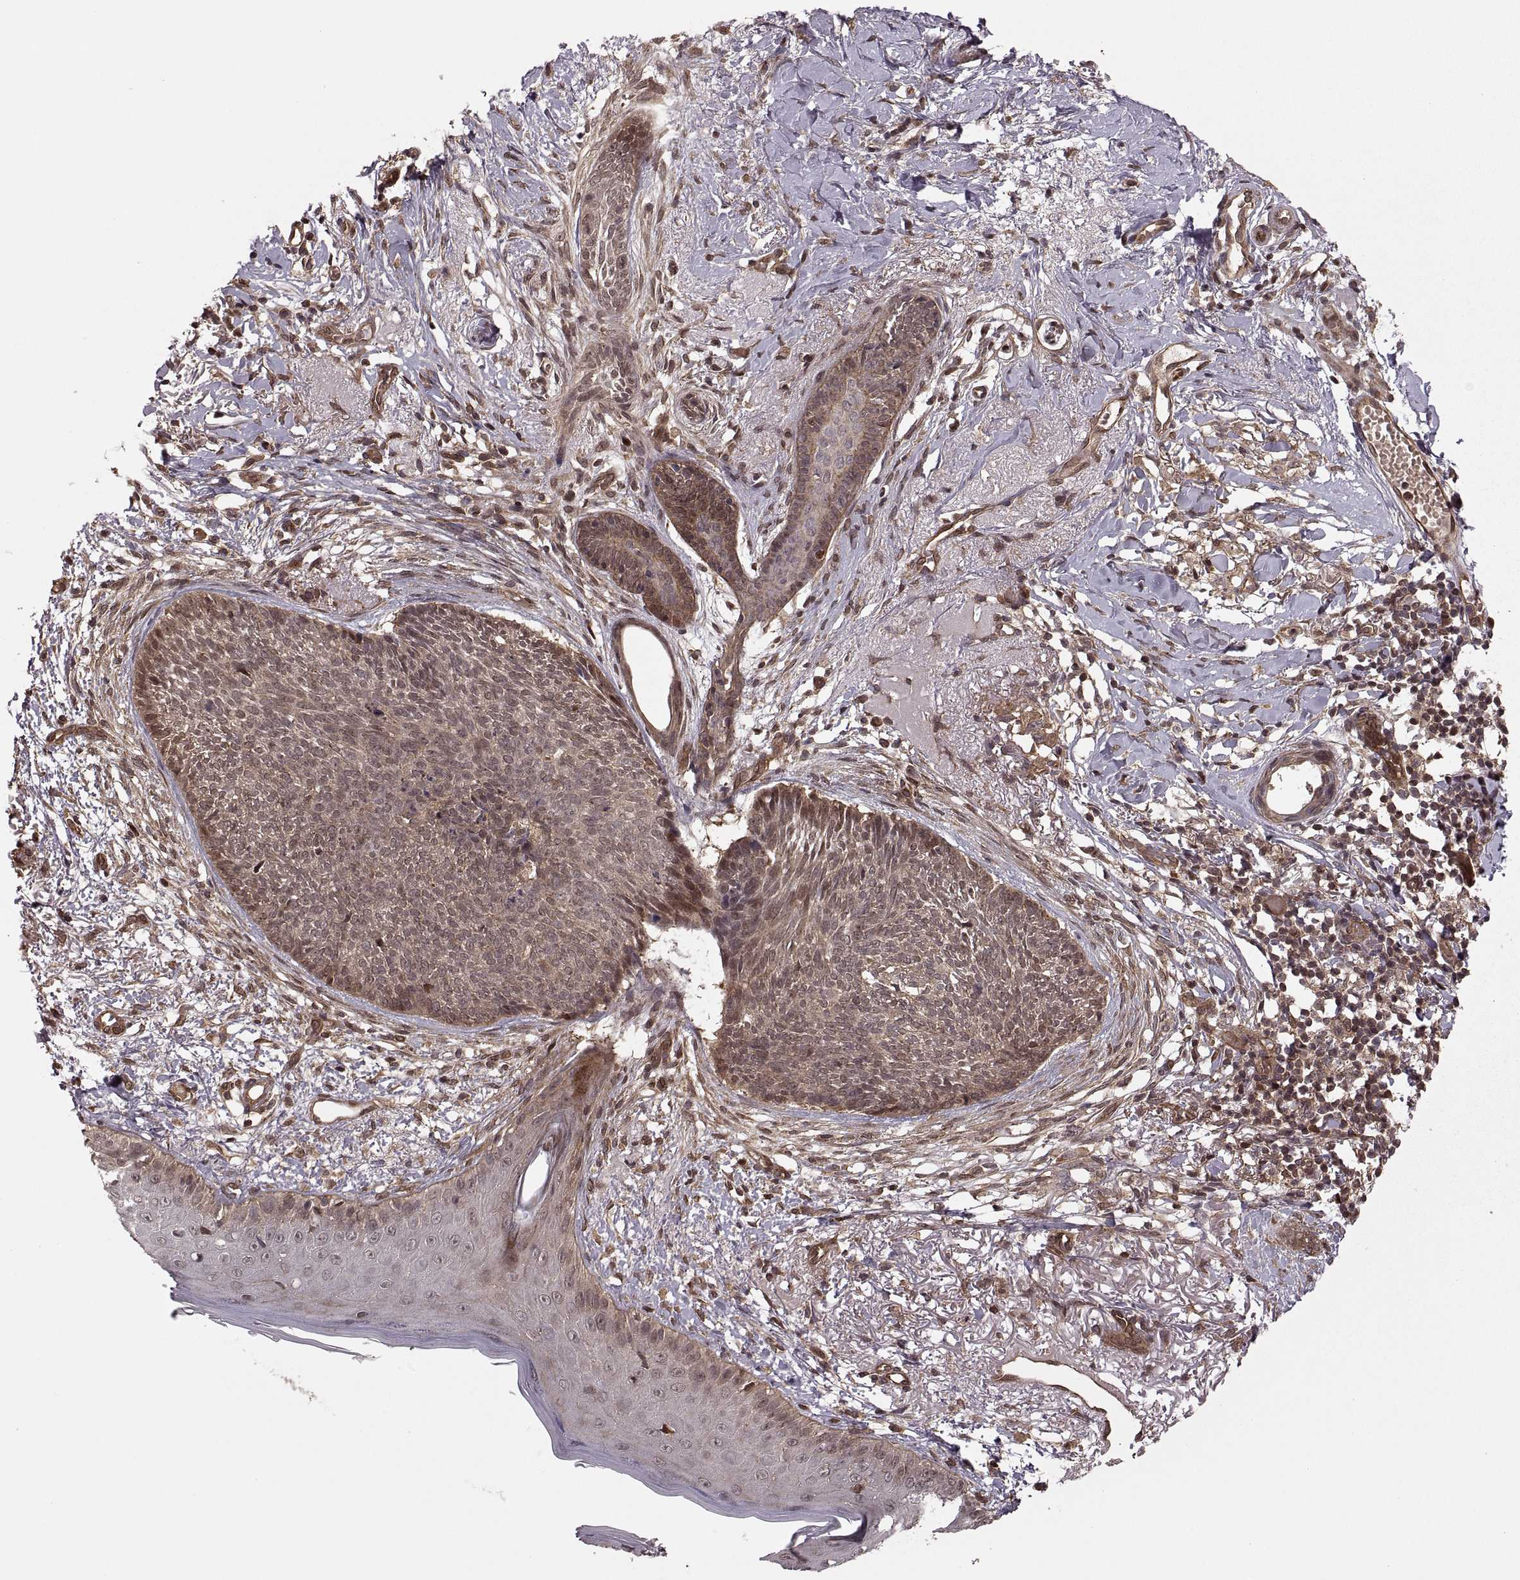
{"staining": {"intensity": "weak", "quantity": ">75%", "location": "cytoplasmic/membranous"}, "tissue": "skin cancer", "cell_type": "Tumor cells", "image_type": "cancer", "snomed": [{"axis": "morphology", "description": "Normal tissue, NOS"}, {"axis": "morphology", "description": "Basal cell carcinoma"}, {"axis": "topography", "description": "Skin"}], "caption": "This micrograph displays immunohistochemistry staining of basal cell carcinoma (skin), with low weak cytoplasmic/membranous expression in approximately >75% of tumor cells.", "gene": "DEDD", "patient": {"sex": "male", "age": 84}}